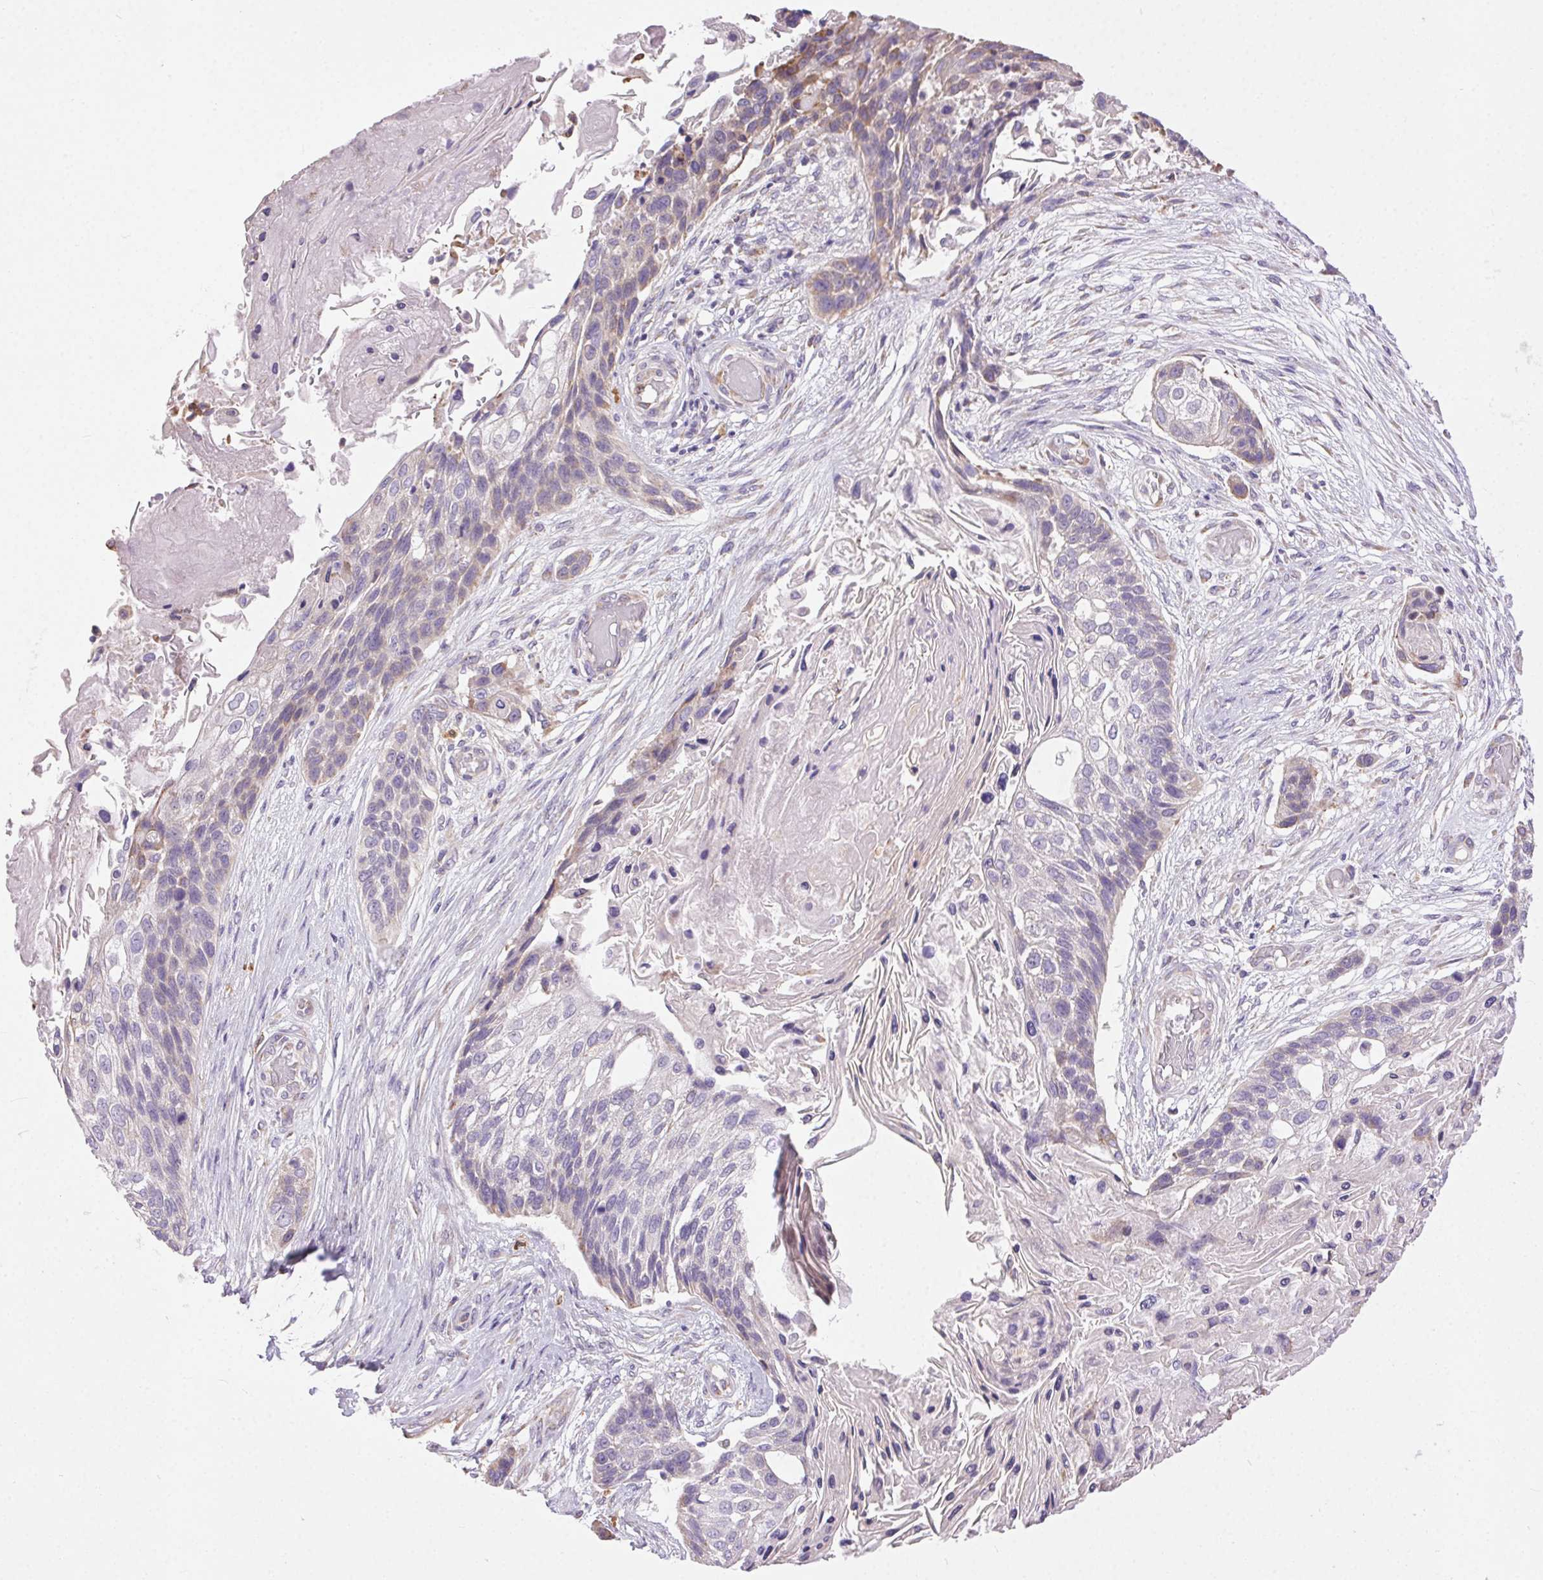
{"staining": {"intensity": "negative", "quantity": "none", "location": "none"}, "tissue": "lung cancer", "cell_type": "Tumor cells", "image_type": "cancer", "snomed": [{"axis": "morphology", "description": "Squamous cell carcinoma, NOS"}, {"axis": "topography", "description": "Lung"}], "caption": "A photomicrograph of lung cancer stained for a protein exhibits no brown staining in tumor cells.", "gene": "SNX31", "patient": {"sex": "male", "age": 69}}